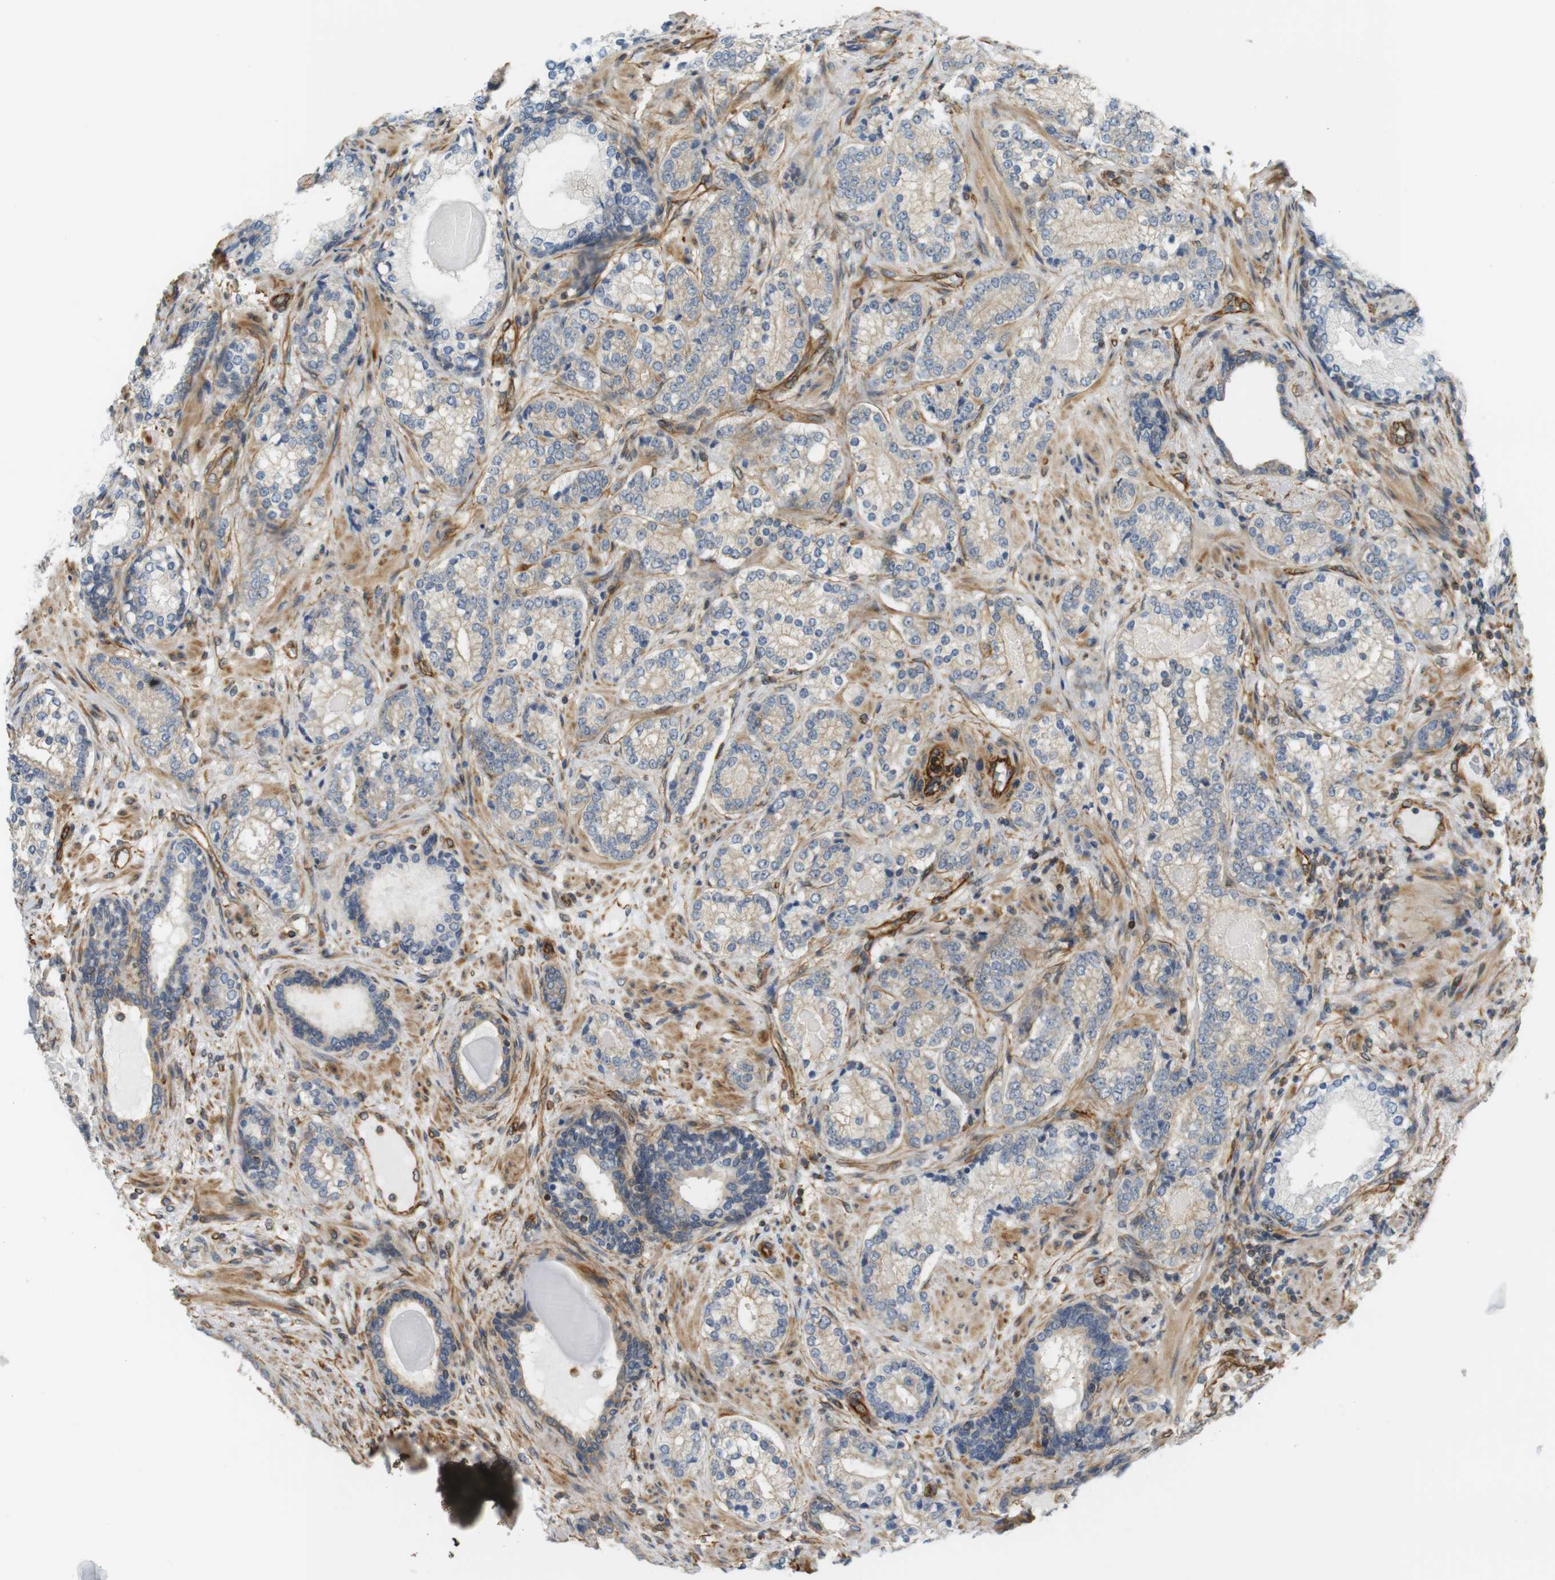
{"staining": {"intensity": "negative", "quantity": "none", "location": "none"}, "tissue": "prostate cancer", "cell_type": "Tumor cells", "image_type": "cancer", "snomed": [{"axis": "morphology", "description": "Adenocarcinoma, High grade"}, {"axis": "topography", "description": "Prostate"}], "caption": "This is a micrograph of immunohistochemistry (IHC) staining of prostate cancer, which shows no staining in tumor cells.", "gene": "CYTH3", "patient": {"sex": "male", "age": 61}}